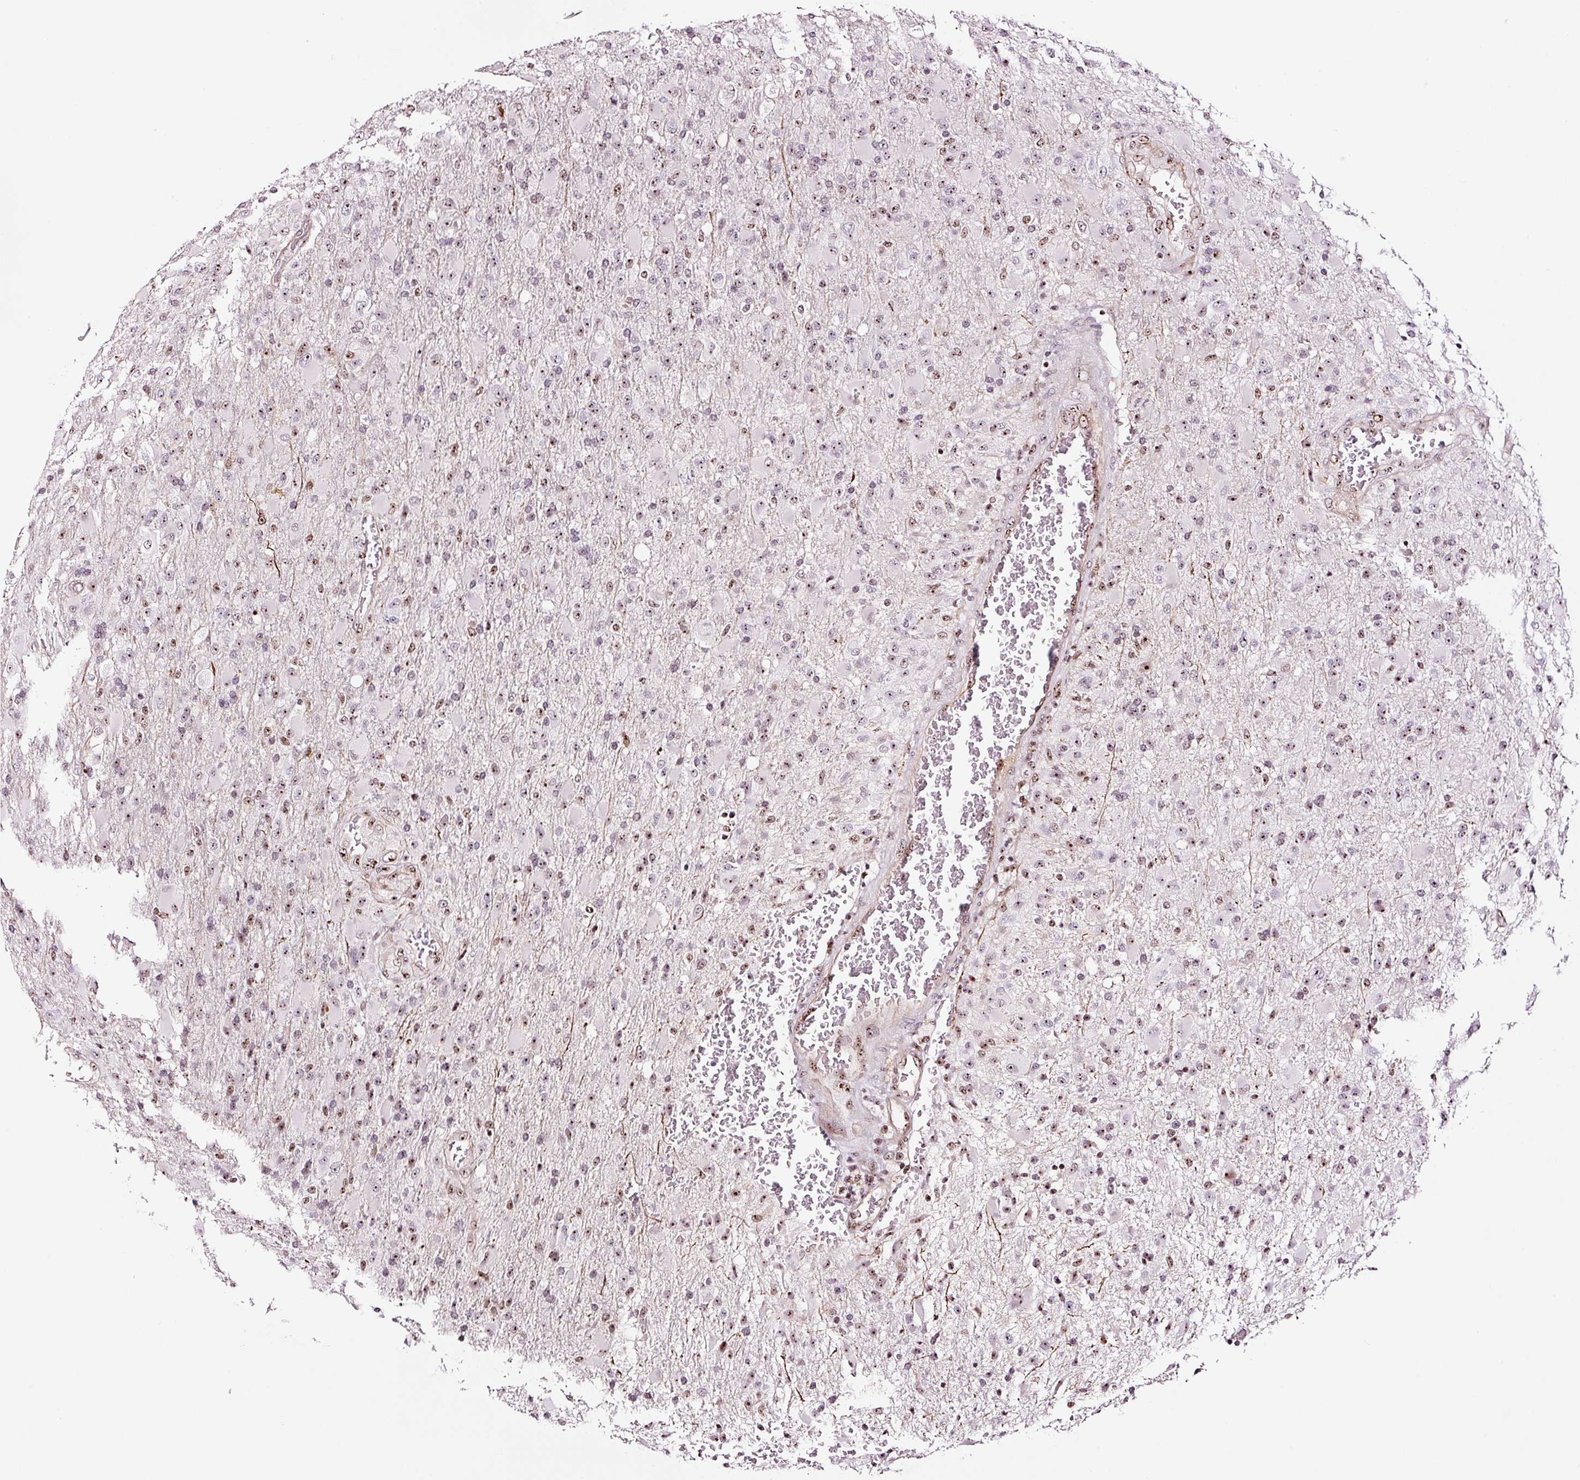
{"staining": {"intensity": "moderate", "quantity": "25%-75%", "location": "nuclear"}, "tissue": "glioma", "cell_type": "Tumor cells", "image_type": "cancer", "snomed": [{"axis": "morphology", "description": "Glioma, malignant, Low grade"}, {"axis": "topography", "description": "Brain"}], "caption": "A high-resolution photomicrograph shows immunohistochemistry (IHC) staining of glioma, which displays moderate nuclear positivity in about 25%-75% of tumor cells. (DAB IHC with brightfield microscopy, high magnification).", "gene": "GNL3", "patient": {"sex": "male", "age": 65}}